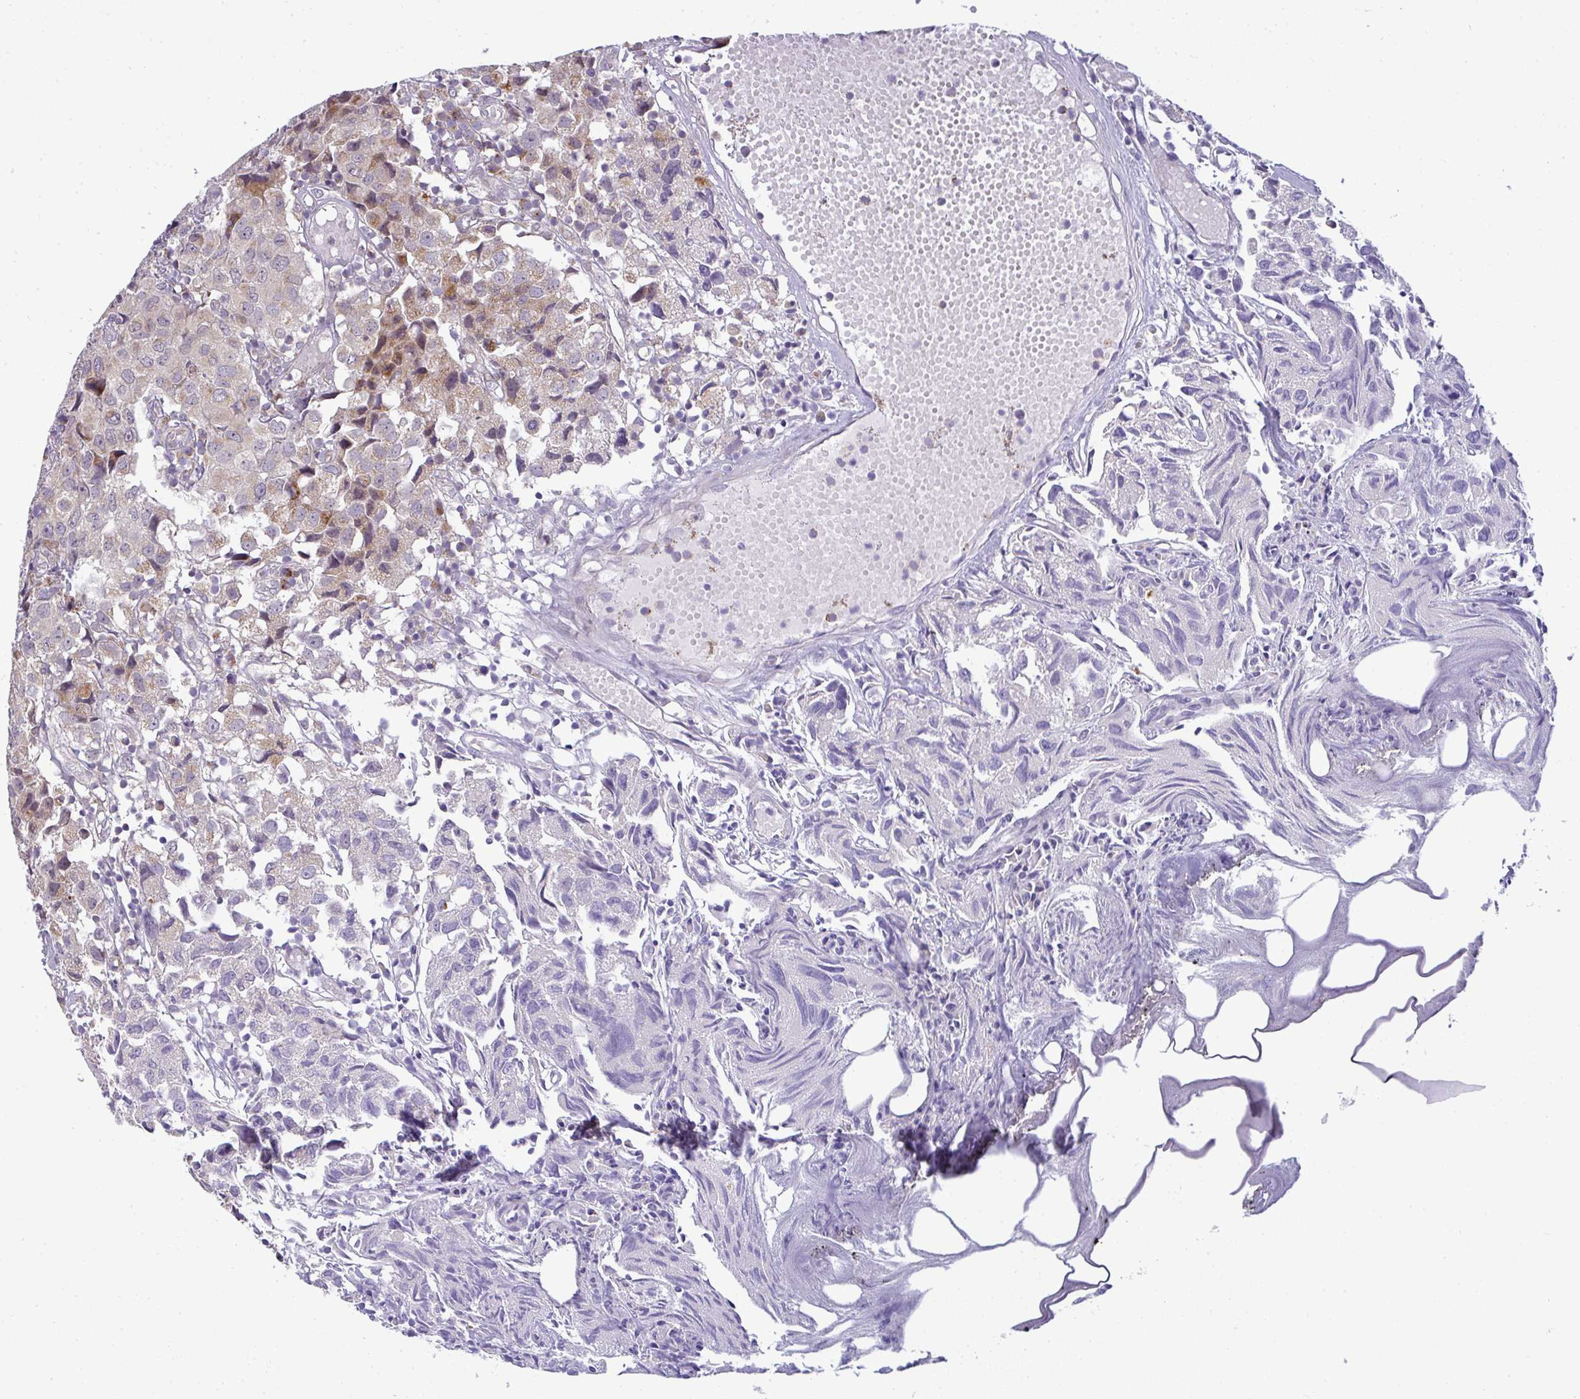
{"staining": {"intensity": "moderate", "quantity": "<25%", "location": "cytoplasmic/membranous"}, "tissue": "urothelial cancer", "cell_type": "Tumor cells", "image_type": "cancer", "snomed": [{"axis": "morphology", "description": "Urothelial carcinoma, High grade"}, {"axis": "topography", "description": "Urinary bladder"}], "caption": "A brown stain highlights moderate cytoplasmic/membranous expression of a protein in urothelial carcinoma (high-grade) tumor cells. (DAB IHC, brown staining for protein, blue staining for nuclei).", "gene": "SRRM4", "patient": {"sex": "female", "age": 75}}